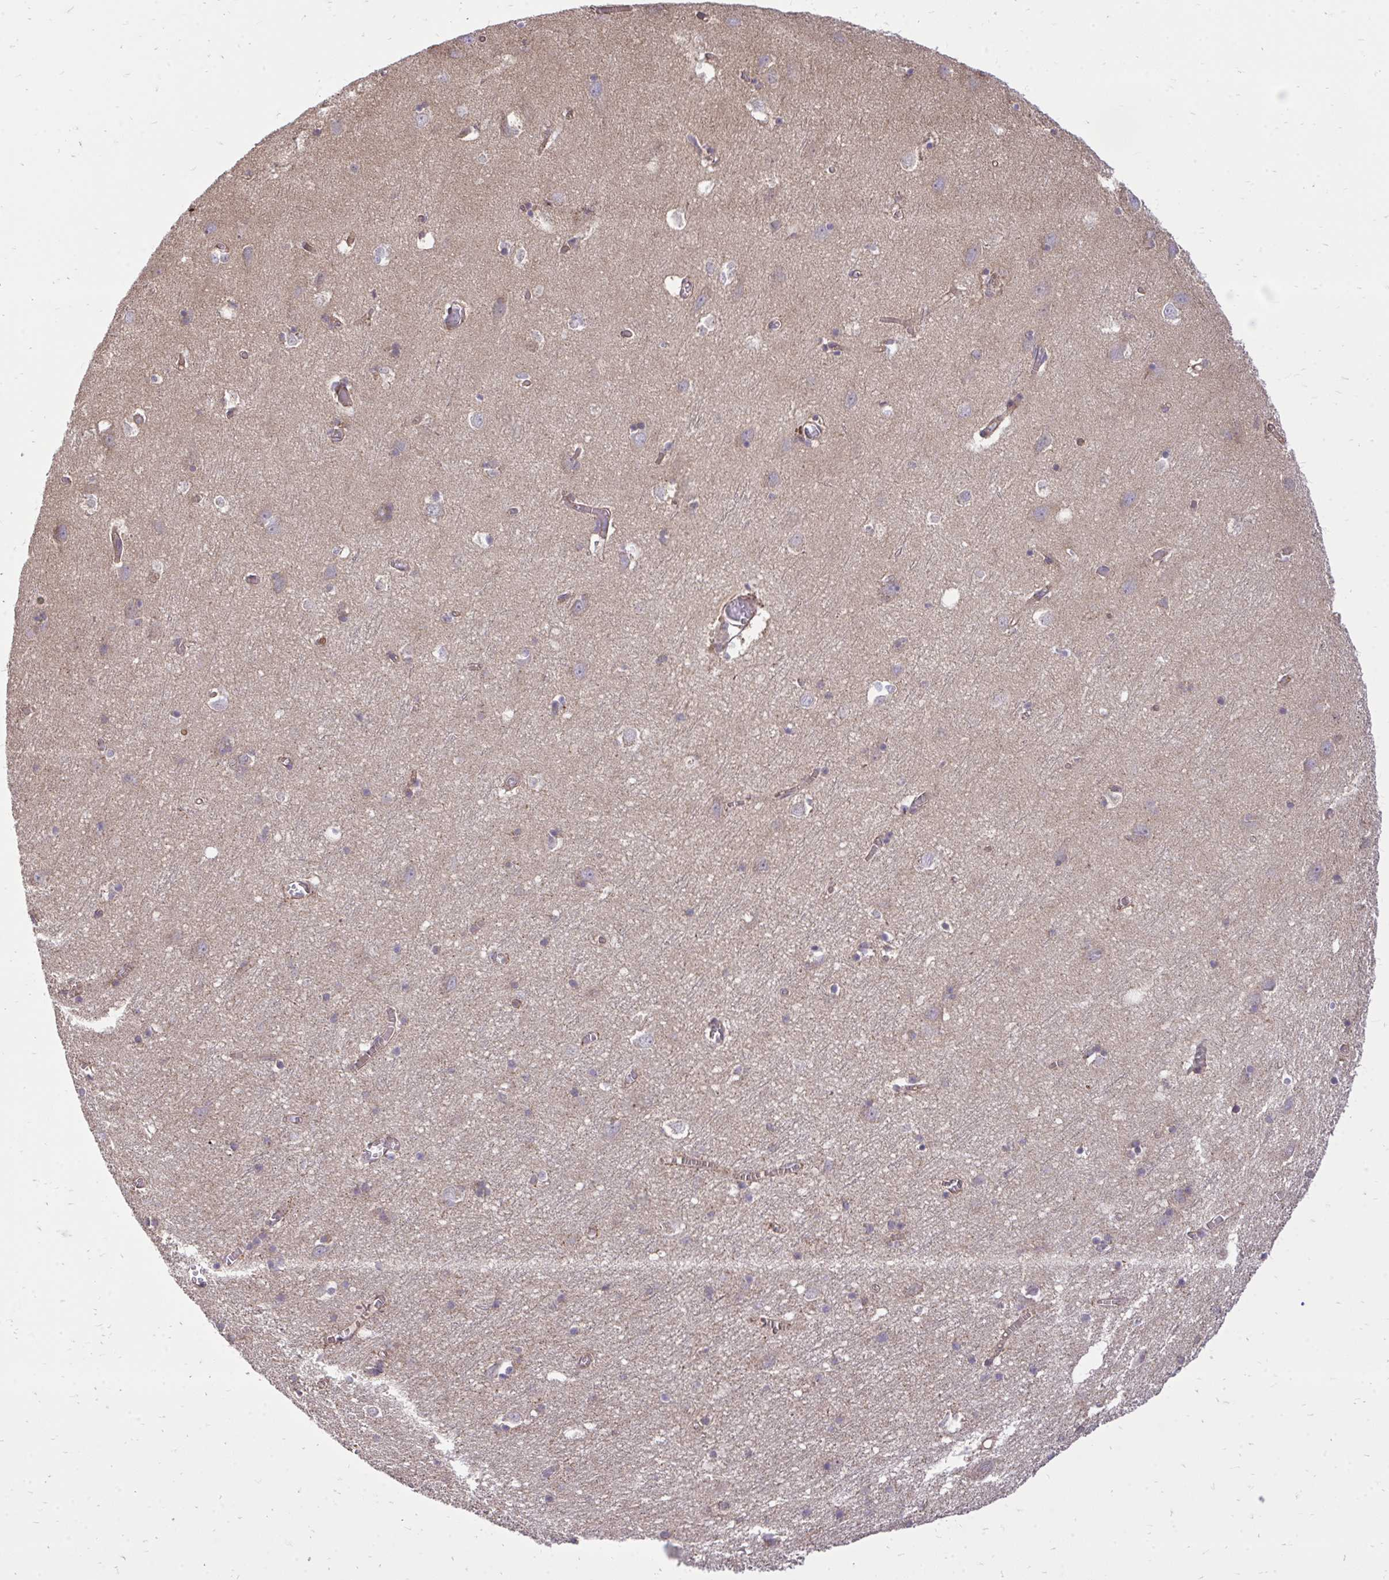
{"staining": {"intensity": "moderate", "quantity": ">75%", "location": "cytoplasmic/membranous"}, "tissue": "cerebral cortex", "cell_type": "Endothelial cells", "image_type": "normal", "snomed": [{"axis": "morphology", "description": "Normal tissue, NOS"}, {"axis": "topography", "description": "Cerebral cortex"}], "caption": "This histopathology image demonstrates IHC staining of benign human cerebral cortex, with medium moderate cytoplasmic/membranous staining in about >75% of endothelial cells.", "gene": "SLC7A5", "patient": {"sex": "male", "age": 70}}